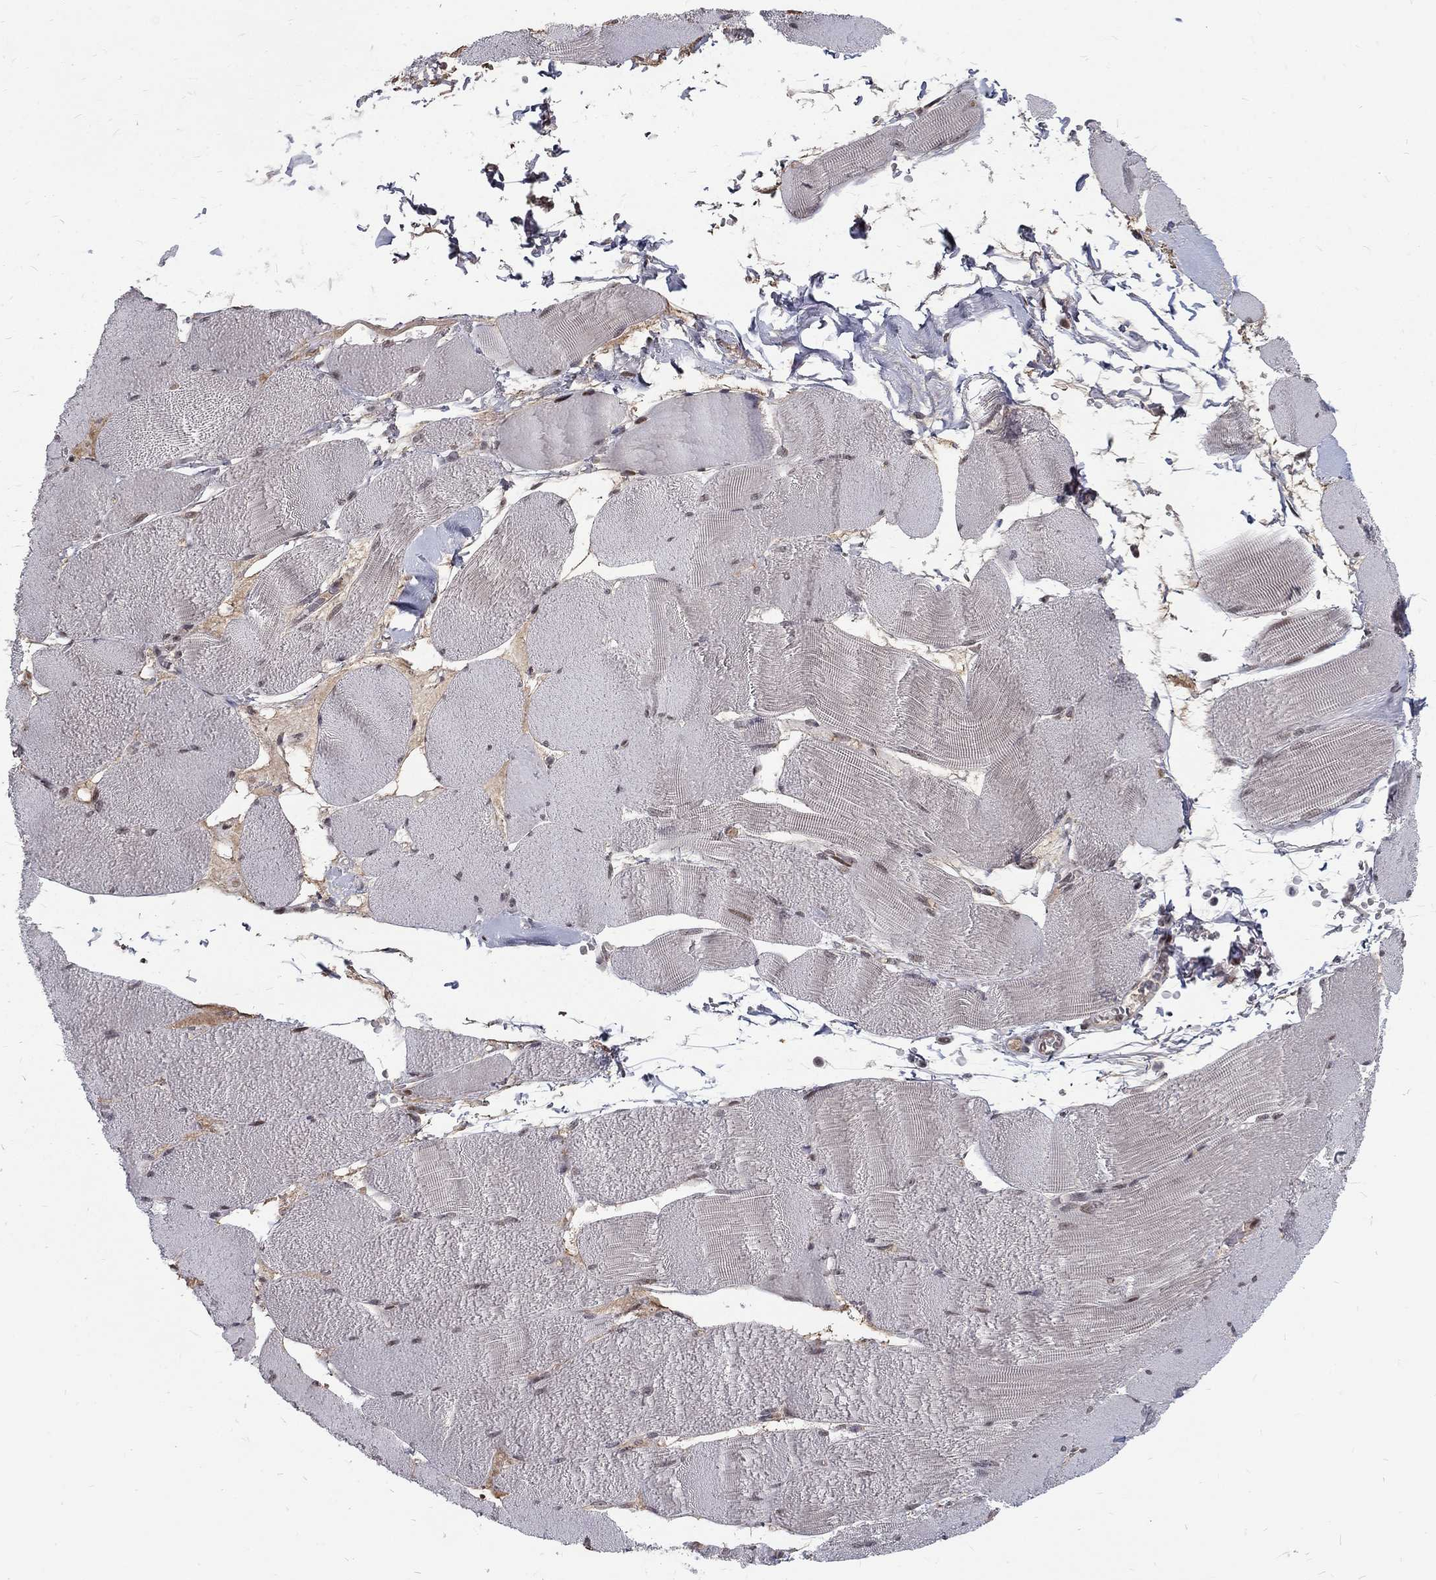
{"staining": {"intensity": "negative", "quantity": "none", "location": "none"}, "tissue": "skeletal muscle", "cell_type": "Myocytes", "image_type": "normal", "snomed": [{"axis": "morphology", "description": "Normal tissue, NOS"}, {"axis": "topography", "description": "Skeletal muscle"}], "caption": "Myocytes show no significant staining in unremarkable skeletal muscle. Brightfield microscopy of immunohistochemistry stained with DAB (brown) and hematoxylin (blue), captured at high magnification.", "gene": "TCEAL1", "patient": {"sex": "male", "age": 56}}